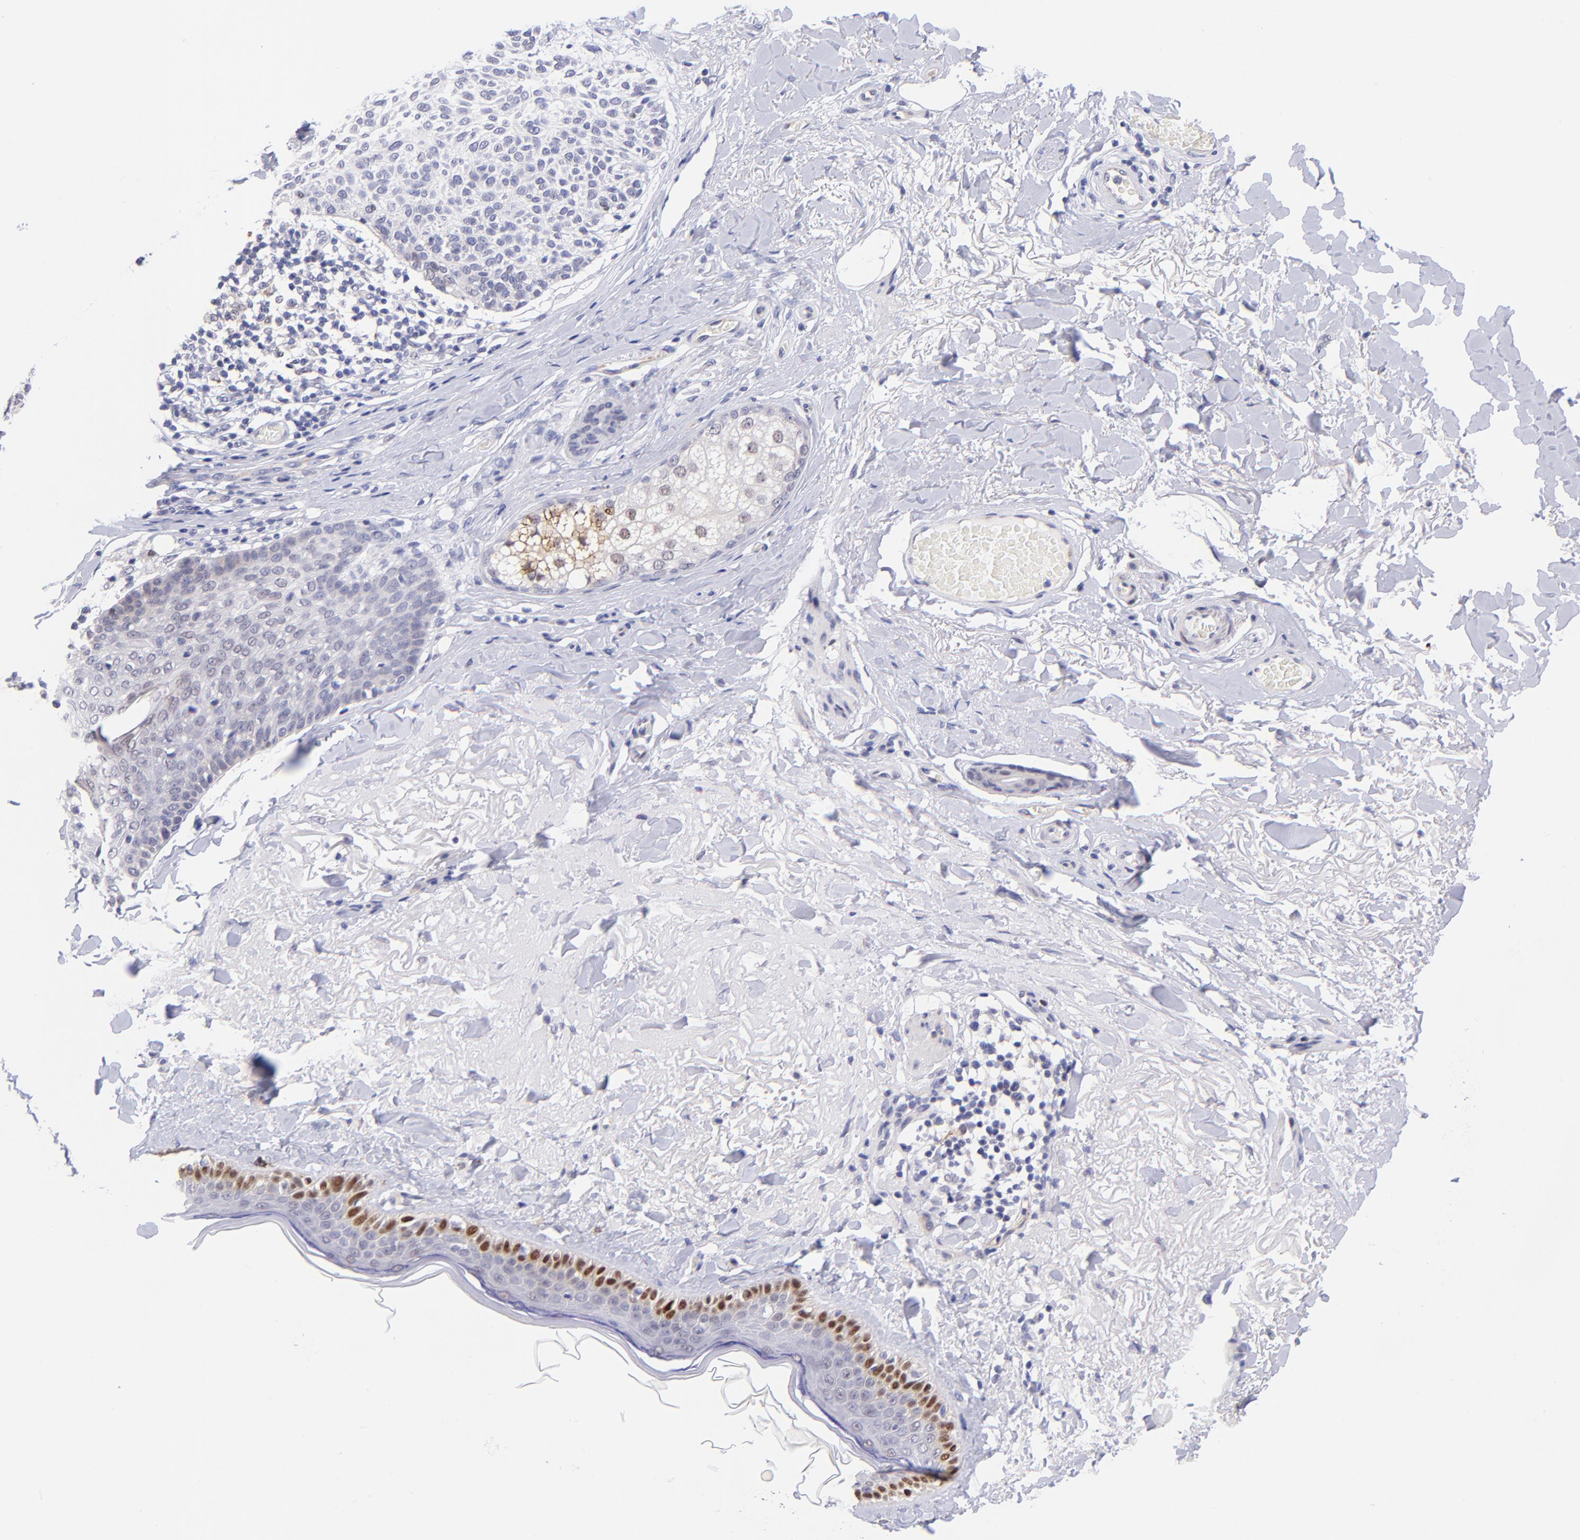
{"staining": {"intensity": "negative", "quantity": "none", "location": "none"}, "tissue": "skin cancer", "cell_type": "Tumor cells", "image_type": "cancer", "snomed": [{"axis": "morphology", "description": "Normal tissue, NOS"}, {"axis": "morphology", "description": "Basal cell carcinoma"}, {"axis": "topography", "description": "Skin"}], "caption": "Tumor cells are negative for brown protein staining in skin basal cell carcinoma.", "gene": "SOX6", "patient": {"sex": "female", "age": 70}}